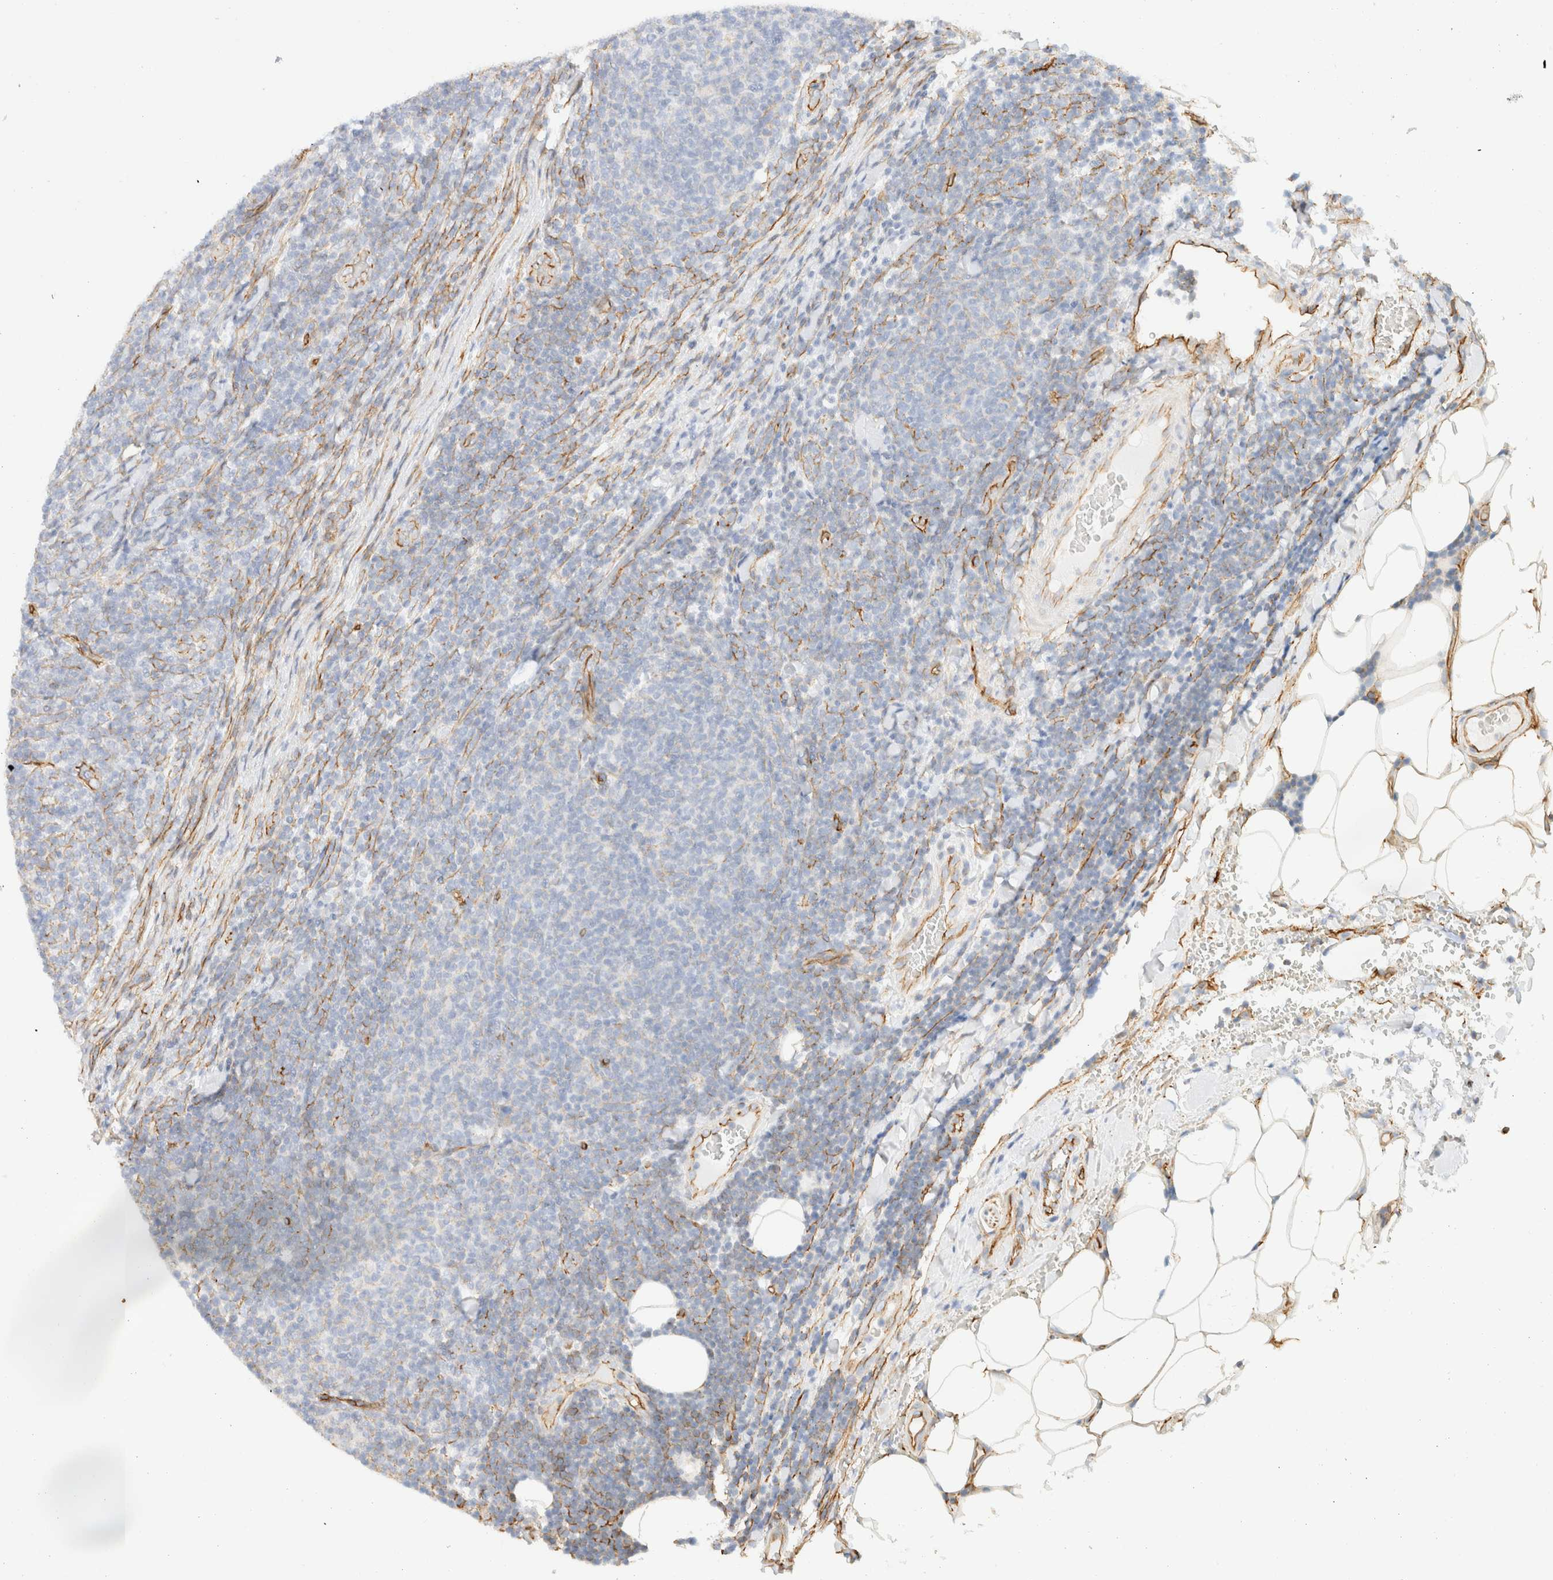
{"staining": {"intensity": "negative", "quantity": "none", "location": "none"}, "tissue": "lymphoma", "cell_type": "Tumor cells", "image_type": "cancer", "snomed": [{"axis": "morphology", "description": "Malignant lymphoma, non-Hodgkin's type, Low grade"}, {"axis": "topography", "description": "Lymph node"}], "caption": "Tumor cells are negative for brown protein staining in low-grade malignant lymphoma, non-Hodgkin's type.", "gene": "CYB5R4", "patient": {"sex": "male", "age": 66}}